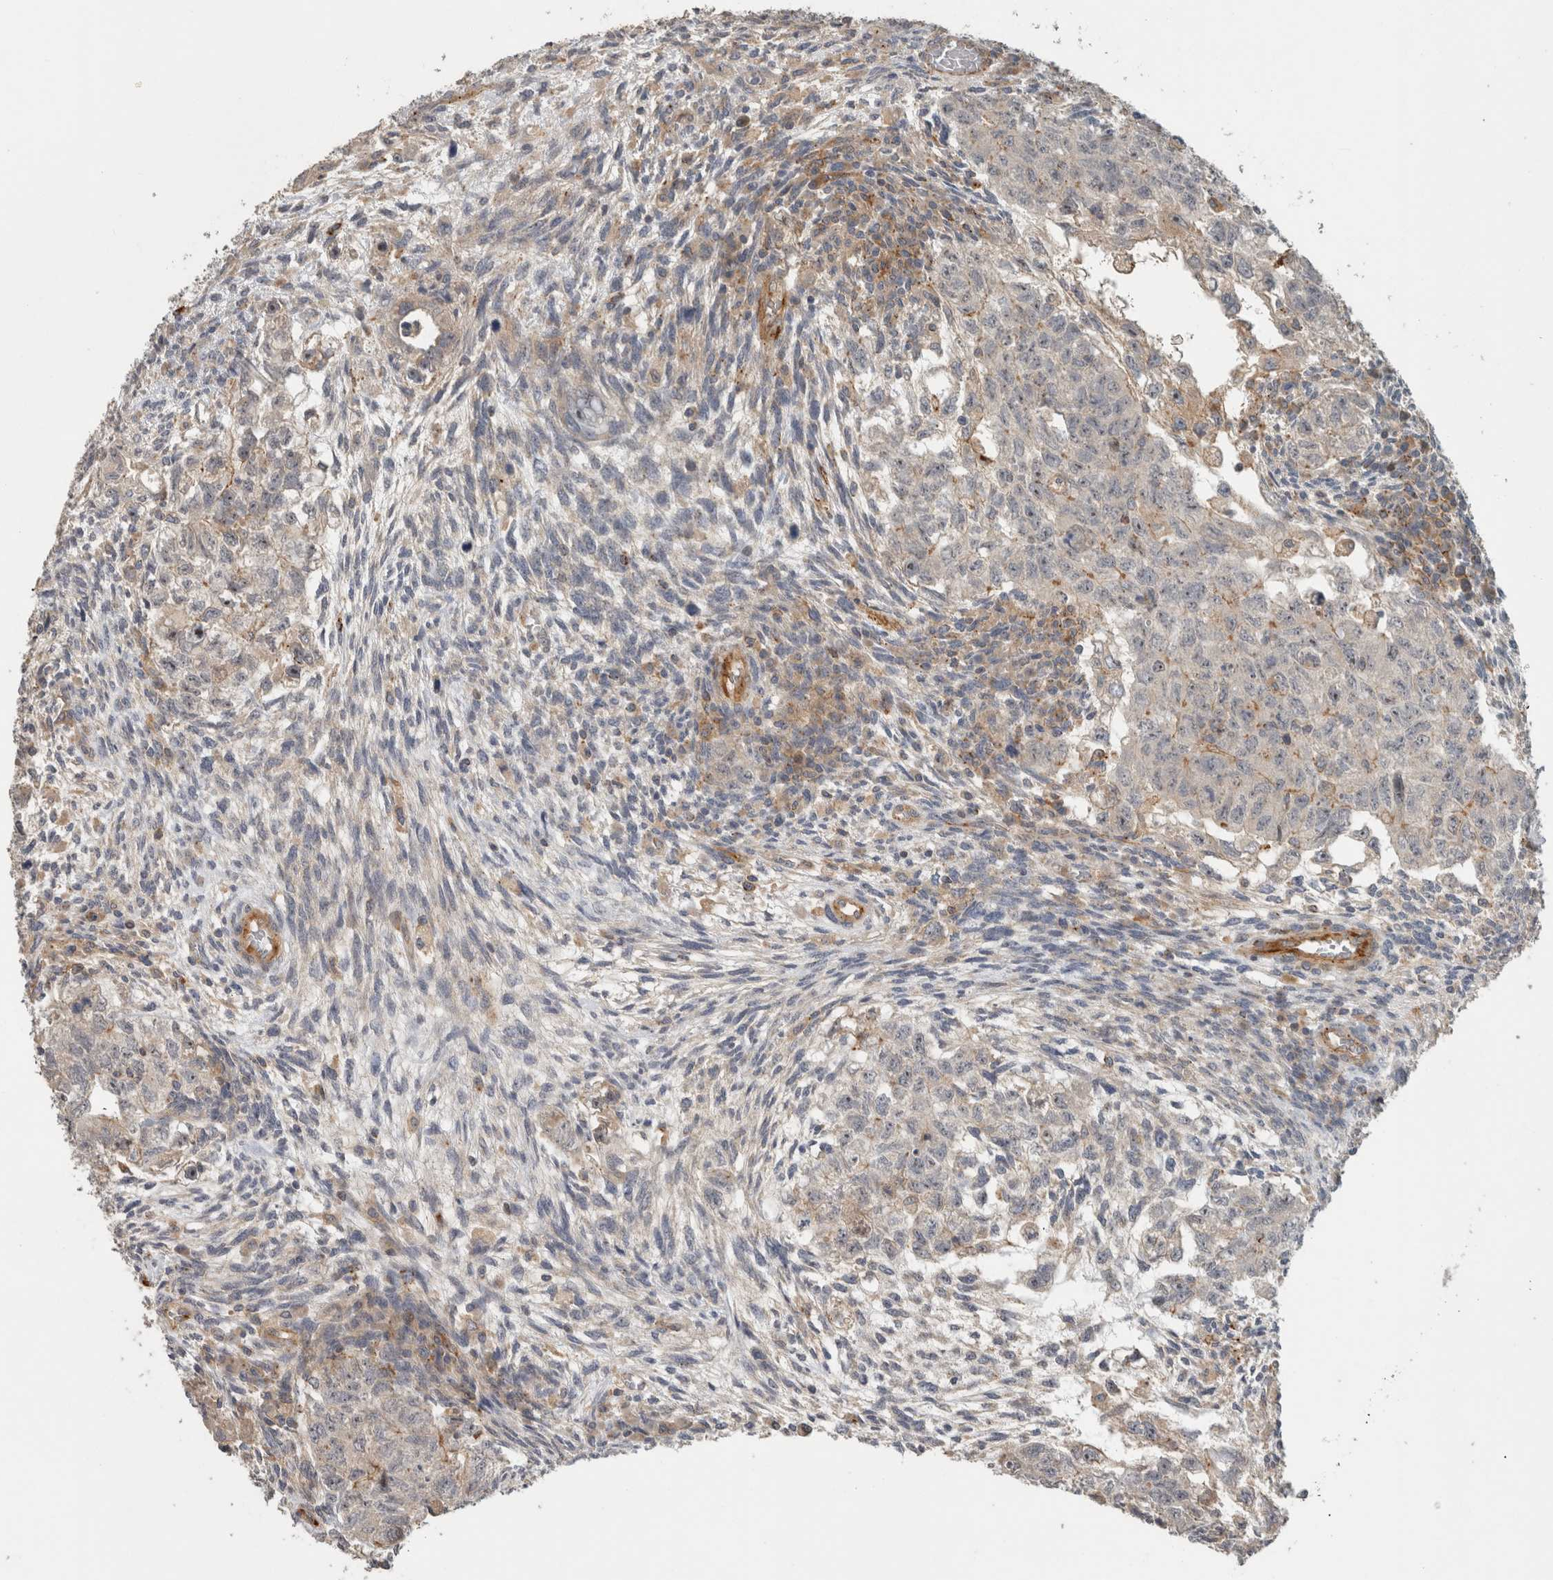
{"staining": {"intensity": "weak", "quantity": "<25%", "location": "cytoplasmic/membranous"}, "tissue": "testis cancer", "cell_type": "Tumor cells", "image_type": "cancer", "snomed": [{"axis": "morphology", "description": "Normal tissue, NOS"}, {"axis": "morphology", "description": "Carcinoma, Embryonal, NOS"}, {"axis": "topography", "description": "Testis"}], "caption": "Tumor cells show no significant staining in testis cancer (embryonal carcinoma).", "gene": "SIPA1L2", "patient": {"sex": "male", "age": 36}}